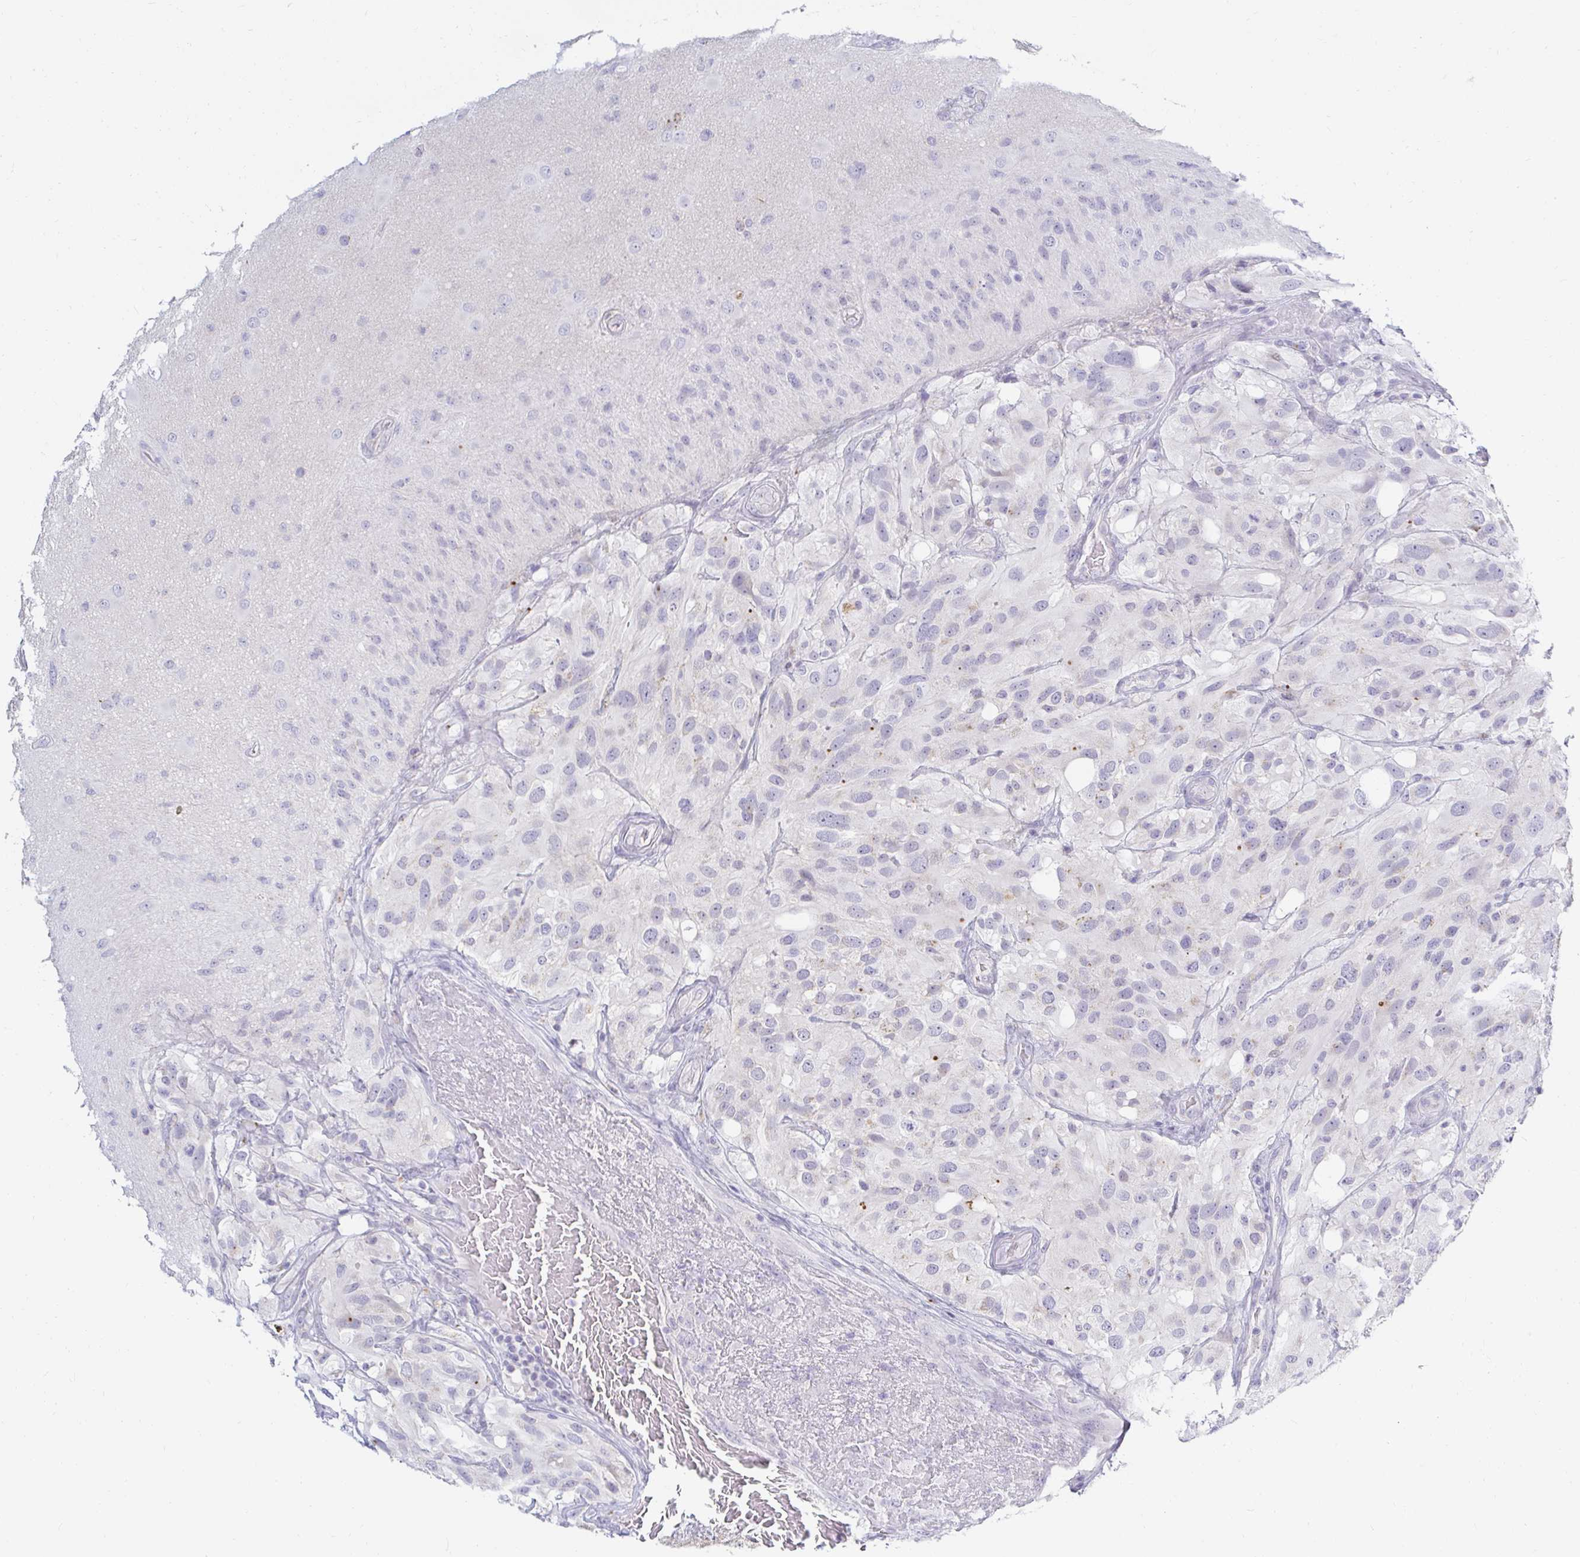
{"staining": {"intensity": "negative", "quantity": "none", "location": "none"}, "tissue": "glioma", "cell_type": "Tumor cells", "image_type": "cancer", "snomed": [{"axis": "morphology", "description": "Glioma, malignant, High grade"}, {"axis": "topography", "description": "Brain"}], "caption": "An IHC photomicrograph of glioma is shown. There is no staining in tumor cells of glioma. (Stains: DAB IHC with hematoxylin counter stain, Microscopy: brightfield microscopy at high magnification).", "gene": "OR51D1", "patient": {"sex": "male", "age": 53}}